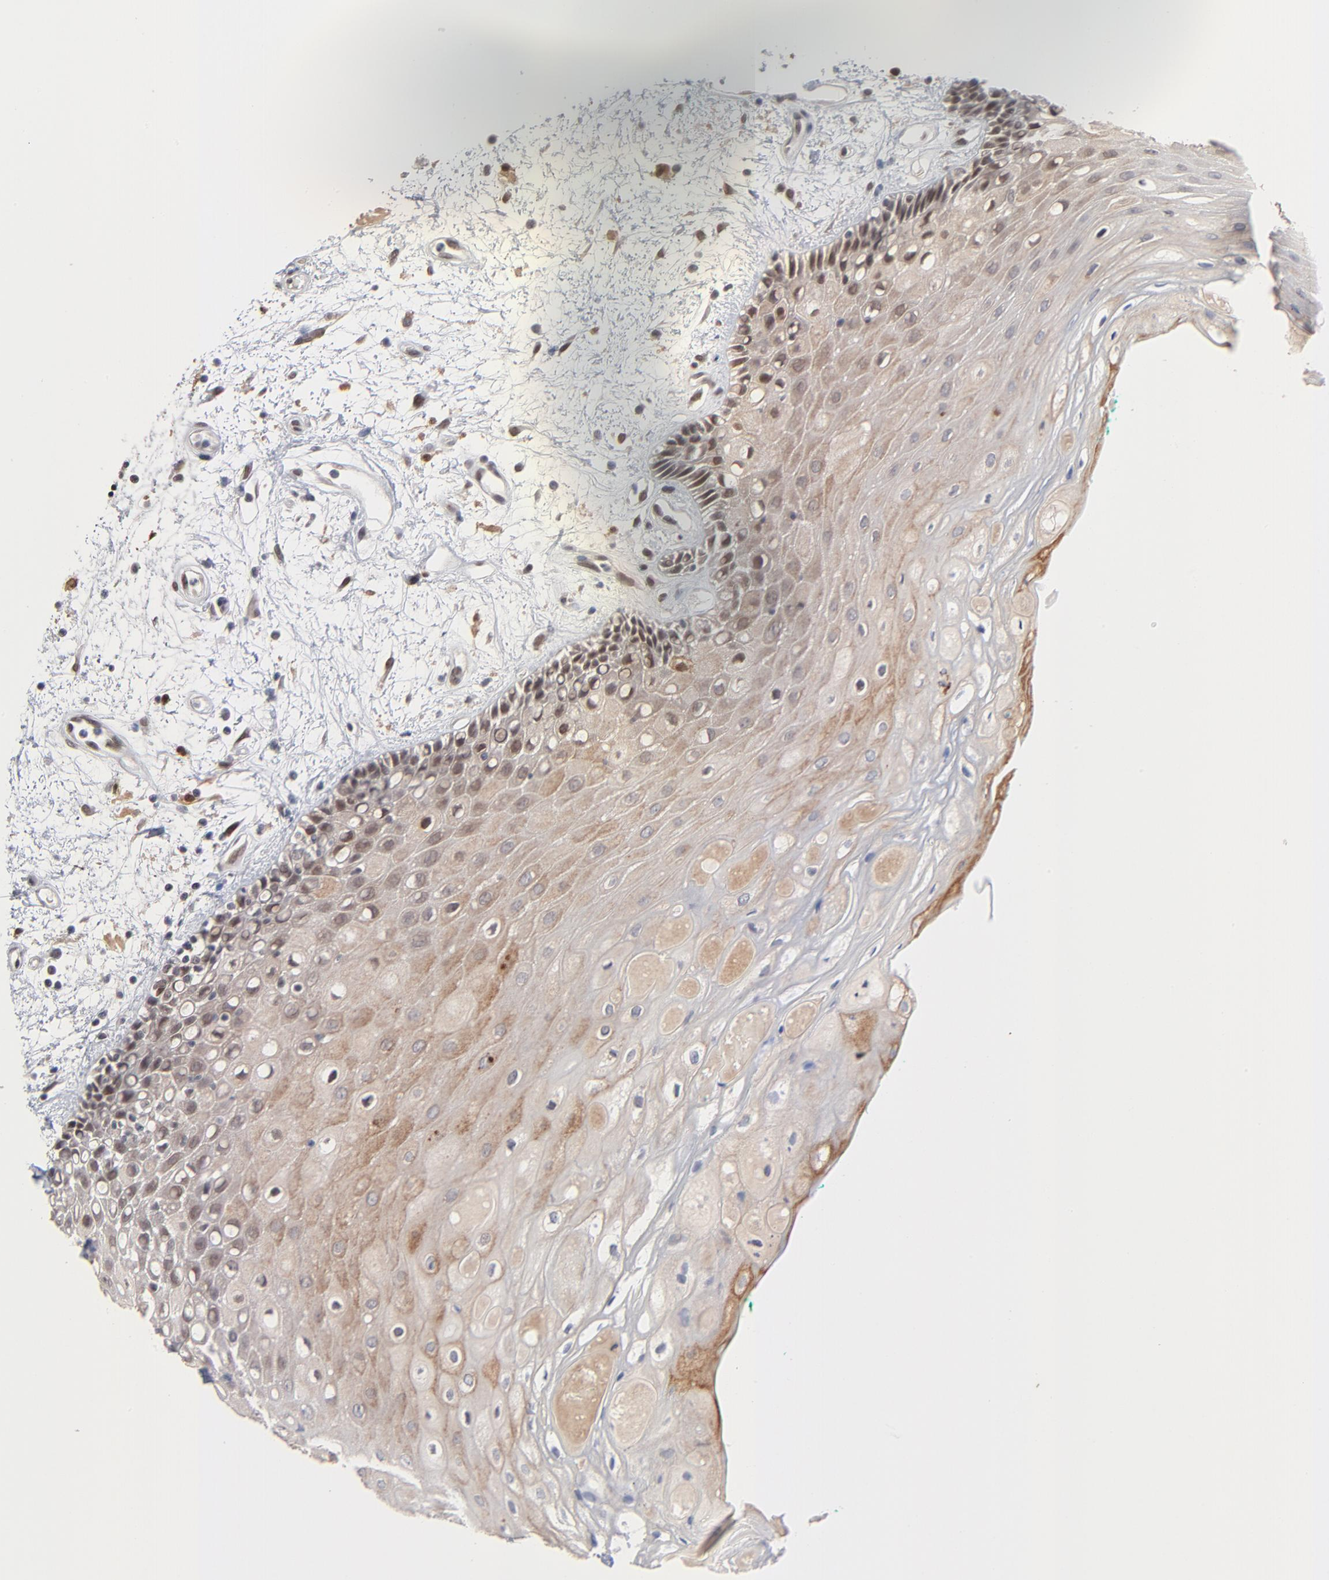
{"staining": {"intensity": "weak", "quantity": "<25%", "location": "nuclear"}, "tissue": "oral mucosa", "cell_type": "Squamous epithelial cells", "image_type": "normal", "snomed": [{"axis": "morphology", "description": "Normal tissue, NOS"}, {"axis": "morphology", "description": "Squamous cell carcinoma, NOS"}, {"axis": "topography", "description": "Skeletal muscle"}, {"axis": "topography", "description": "Oral tissue"}, {"axis": "topography", "description": "Head-Neck"}], "caption": "The immunohistochemistry image has no significant positivity in squamous epithelial cells of oral mucosa. Nuclei are stained in blue.", "gene": "MBIP", "patient": {"sex": "female", "age": 84}}